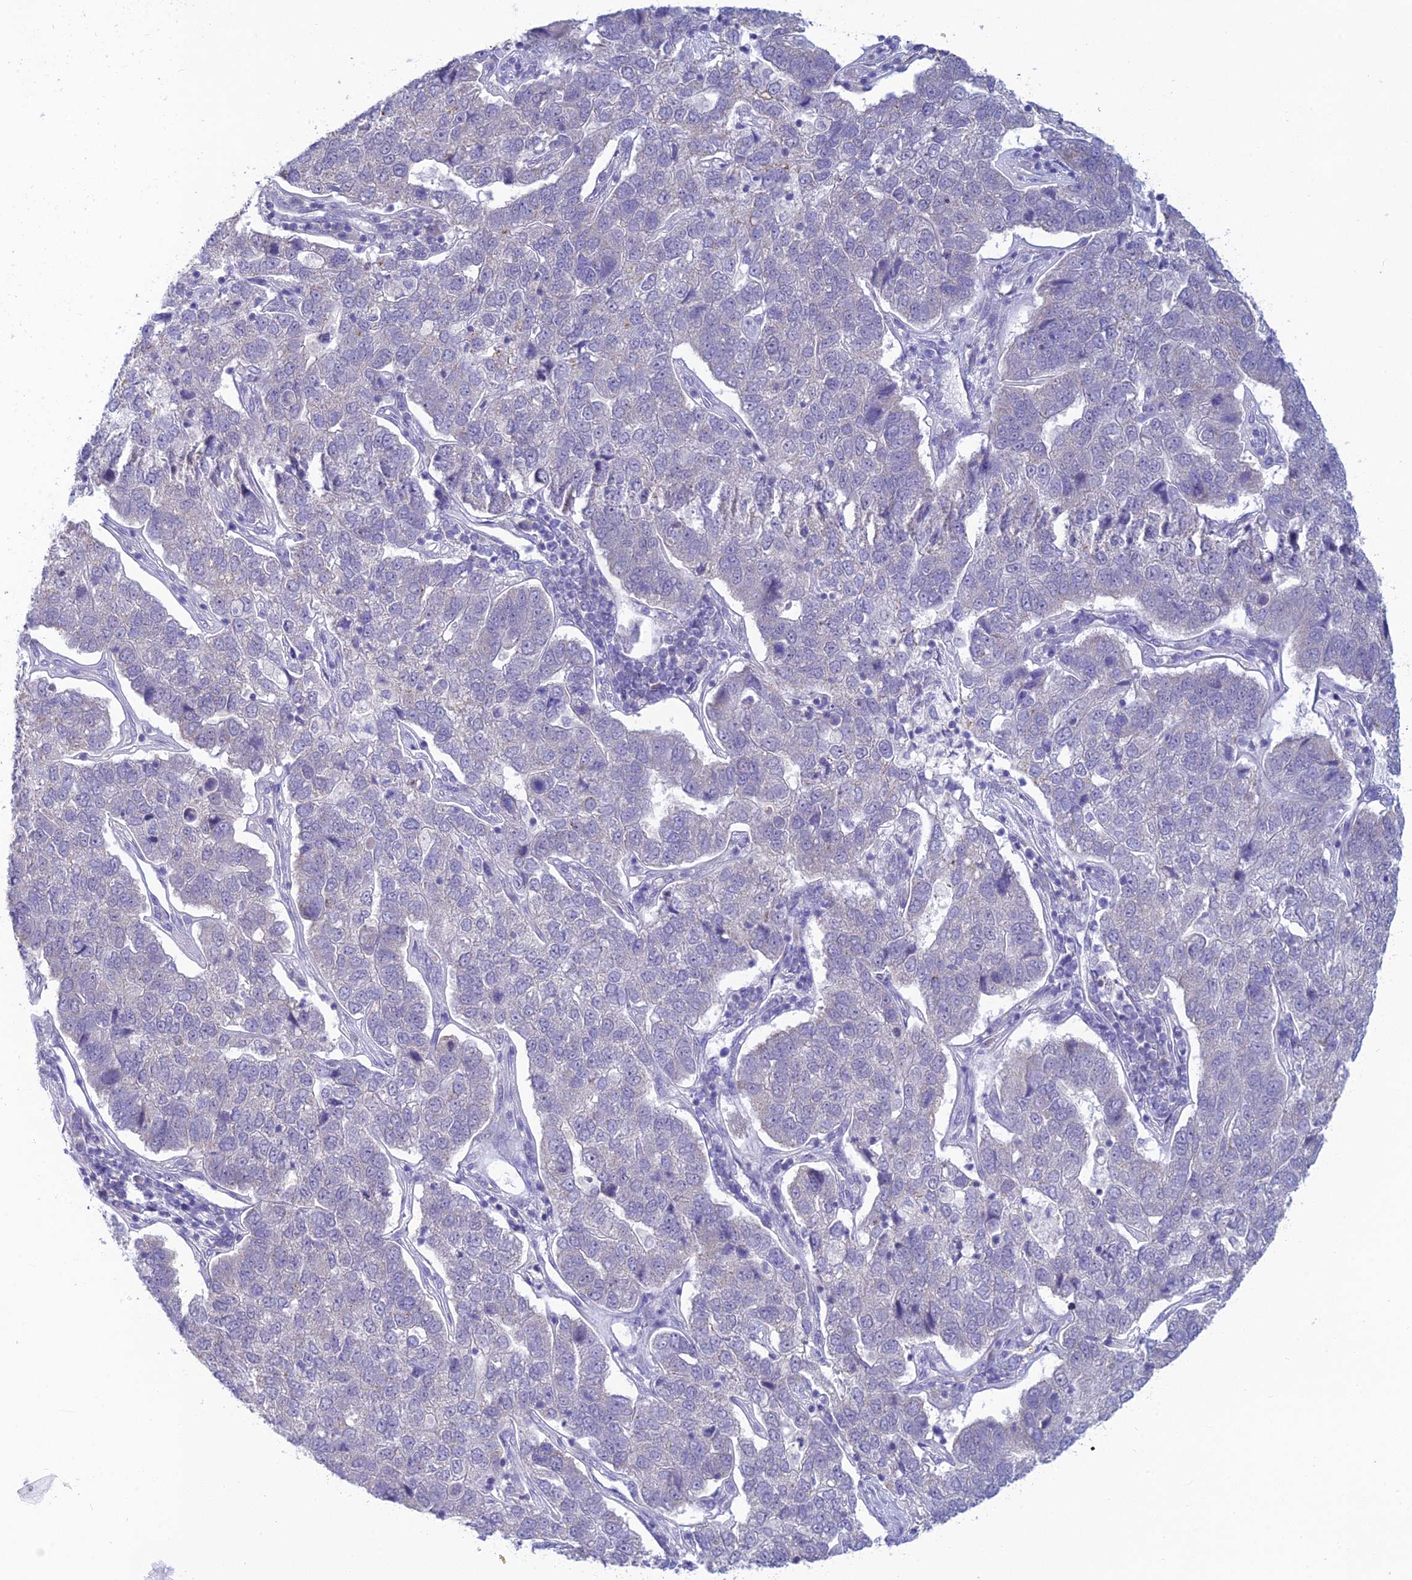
{"staining": {"intensity": "negative", "quantity": "none", "location": "none"}, "tissue": "pancreatic cancer", "cell_type": "Tumor cells", "image_type": "cancer", "snomed": [{"axis": "morphology", "description": "Adenocarcinoma, NOS"}, {"axis": "topography", "description": "Pancreas"}], "caption": "Immunohistochemistry photomicrograph of pancreatic cancer stained for a protein (brown), which reveals no staining in tumor cells.", "gene": "SKIC8", "patient": {"sex": "female", "age": 61}}